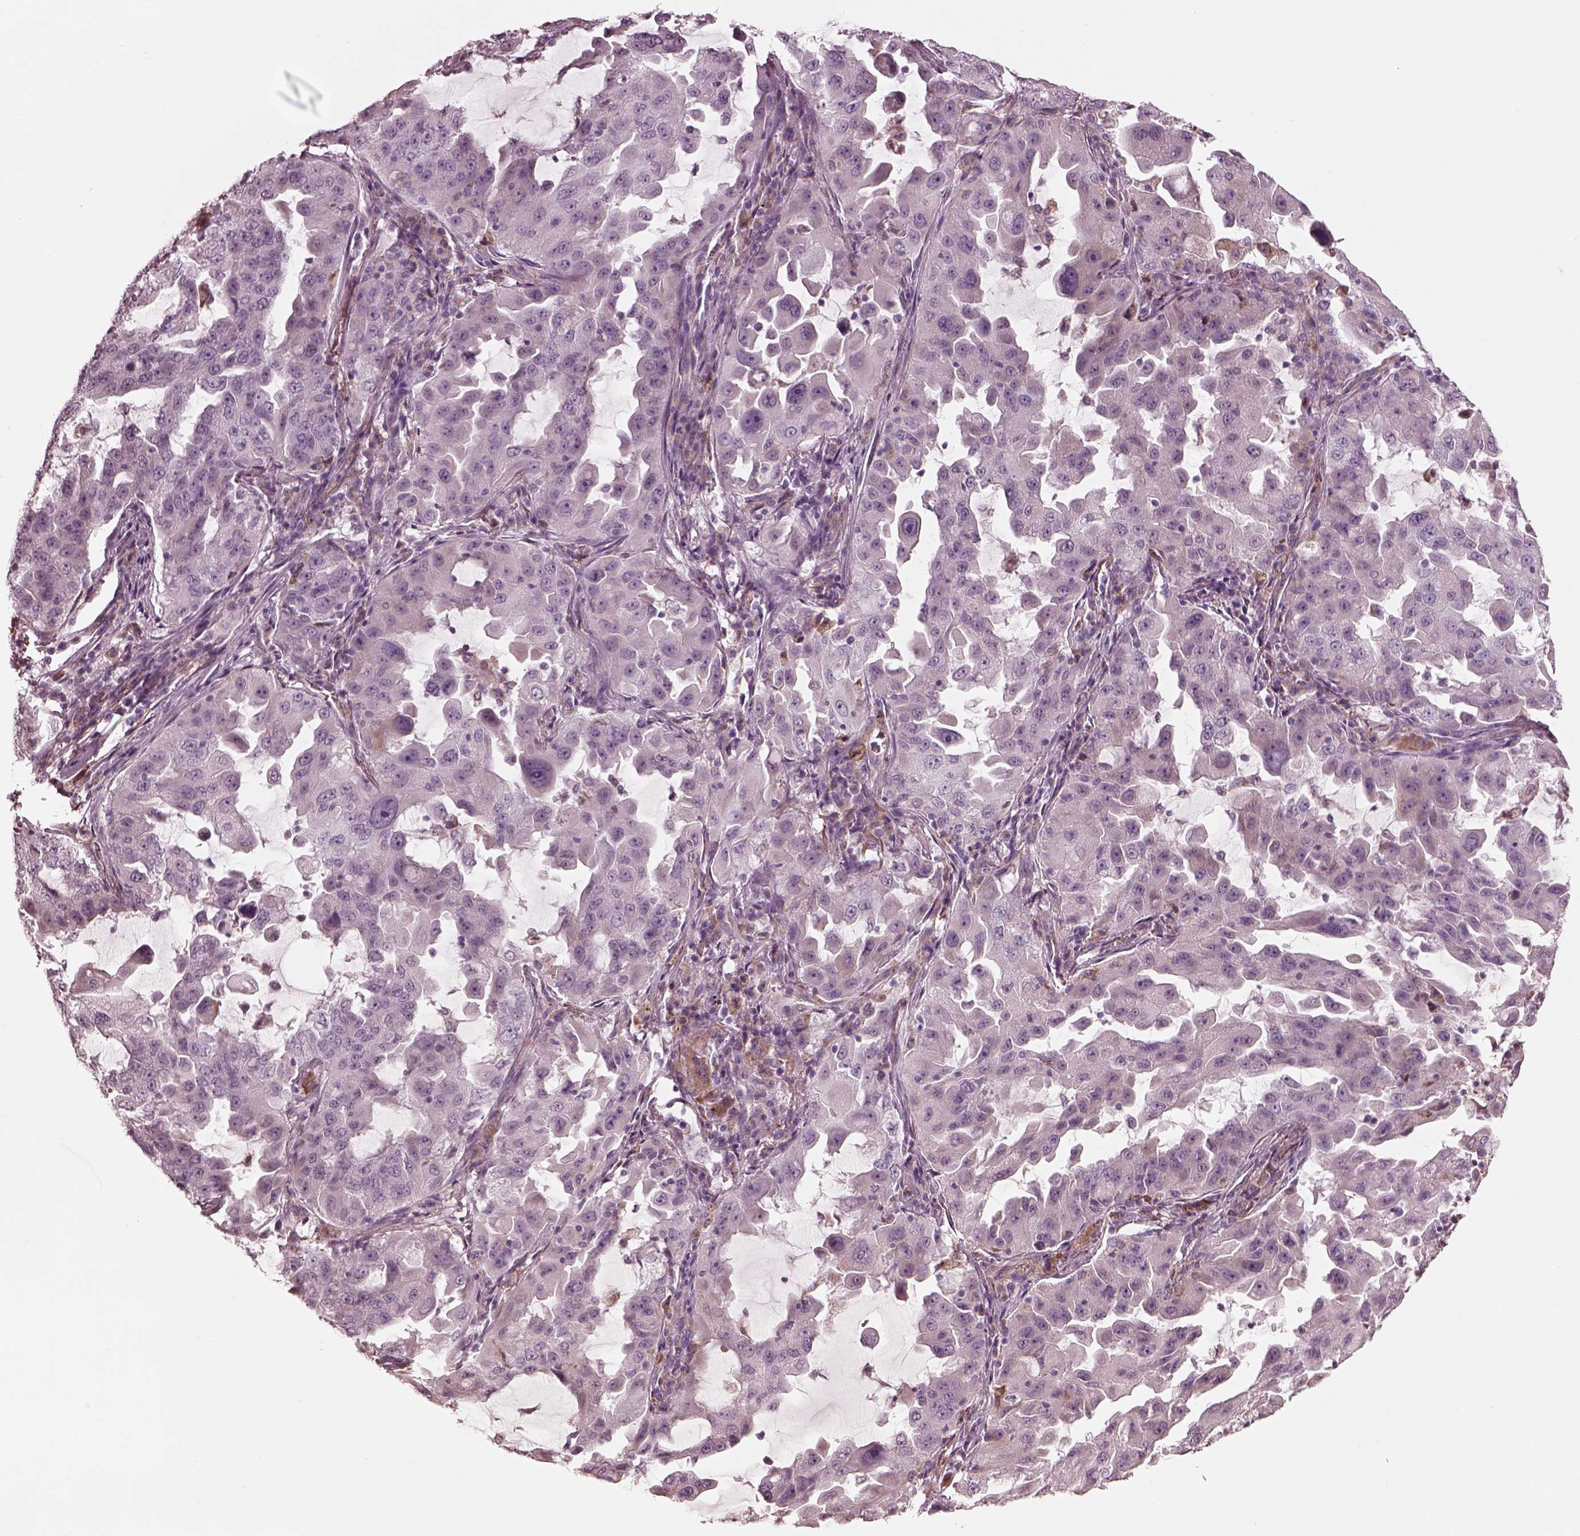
{"staining": {"intensity": "negative", "quantity": "none", "location": "none"}, "tissue": "lung cancer", "cell_type": "Tumor cells", "image_type": "cancer", "snomed": [{"axis": "morphology", "description": "Adenocarcinoma, NOS"}, {"axis": "topography", "description": "Lung"}], "caption": "The image demonstrates no staining of tumor cells in lung adenocarcinoma.", "gene": "CADM2", "patient": {"sex": "female", "age": 61}}